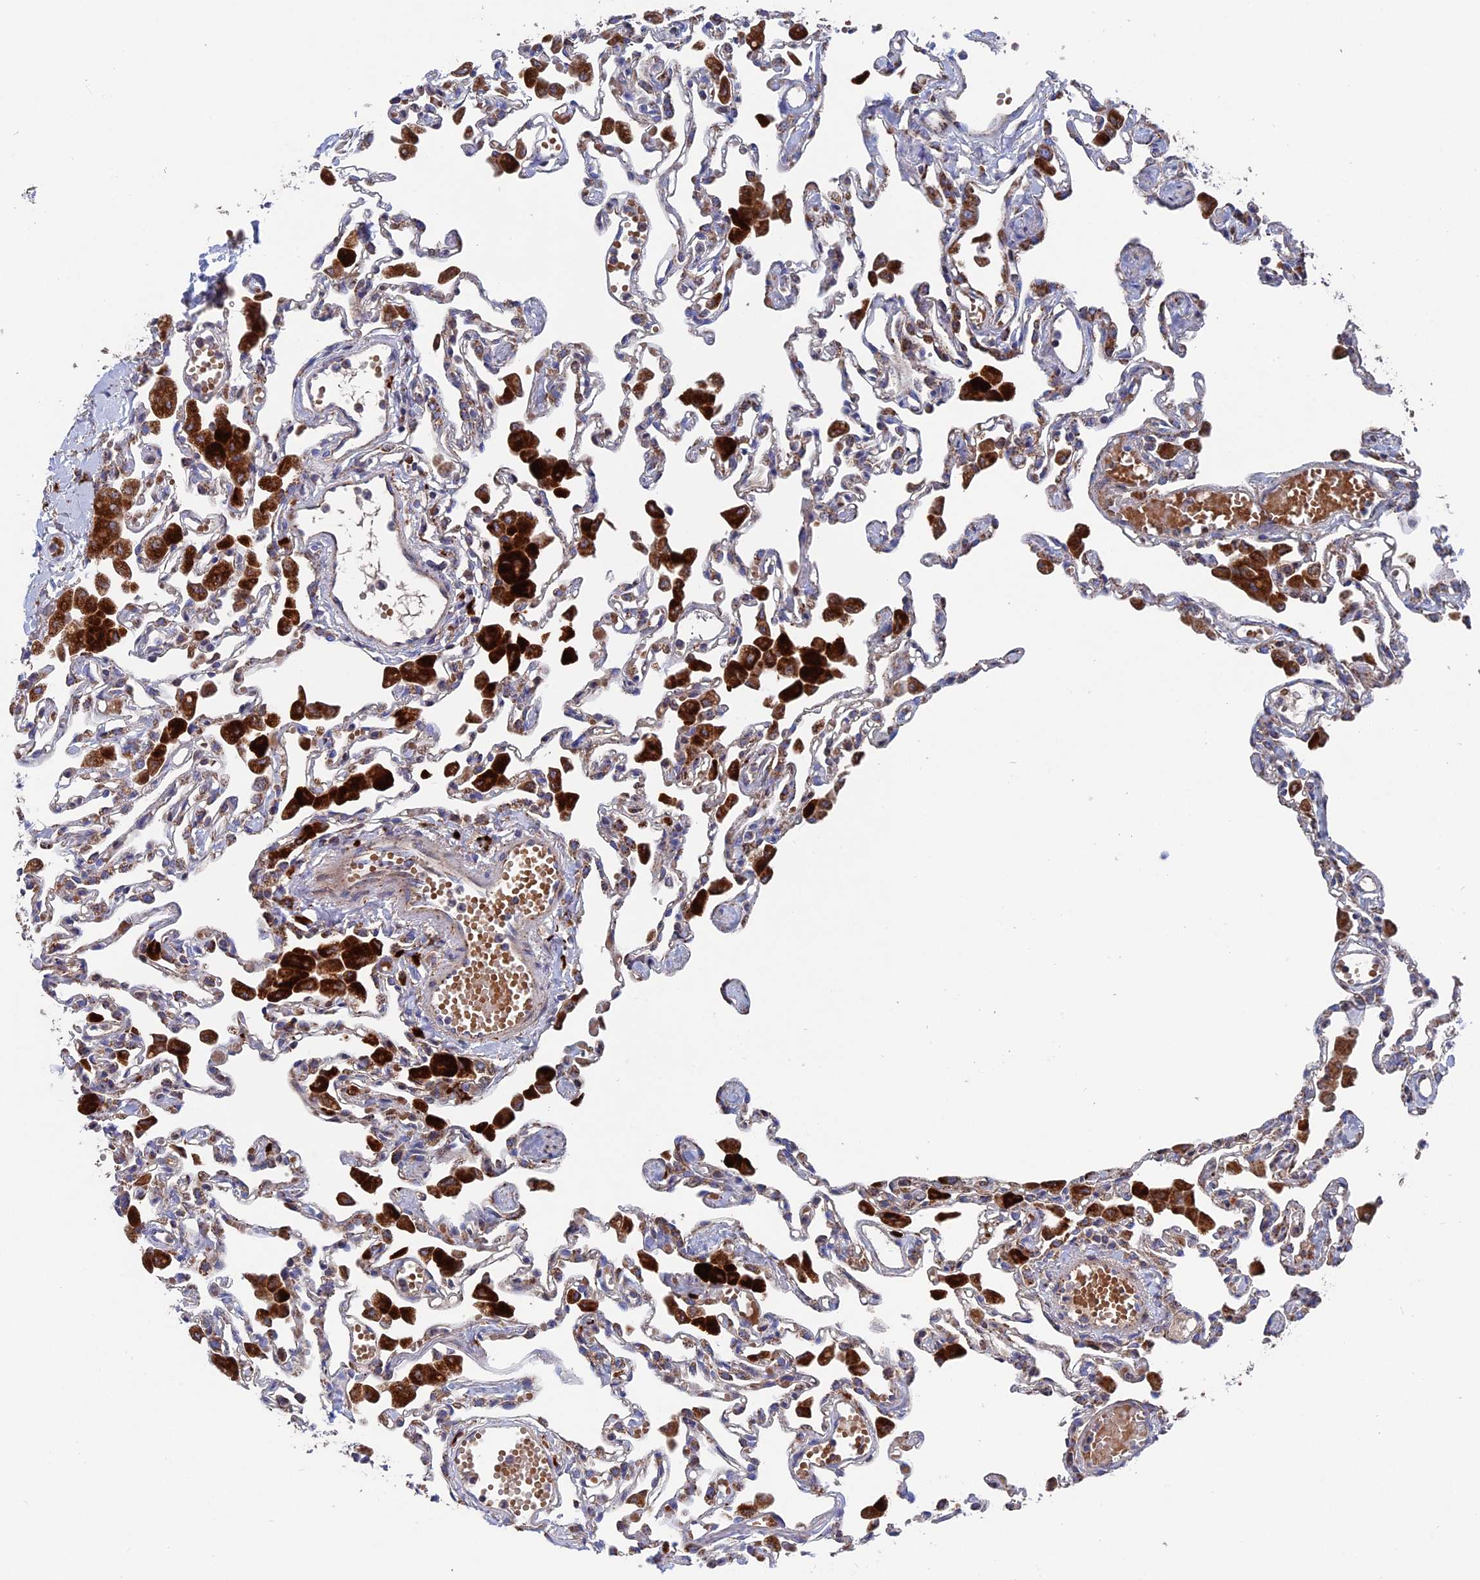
{"staining": {"intensity": "moderate", "quantity": "<25%", "location": "cytoplasmic/membranous"}, "tissue": "lung", "cell_type": "Alveolar cells", "image_type": "normal", "snomed": [{"axis": "morphology", "description": "Normal tissue, NOS"}, {"axis": "topography", "description": "Bronchus"}, {"axis": "topography", "description": "Lung"}], "caption": "The image demonstrates immunohistochemical staining of normal lung. There is moderate cytoplasmic/membranous staining is identified in about <25% of alveolar cells.", "gene": "TGFA", "patient": {"sex": "female", "age": 49}}